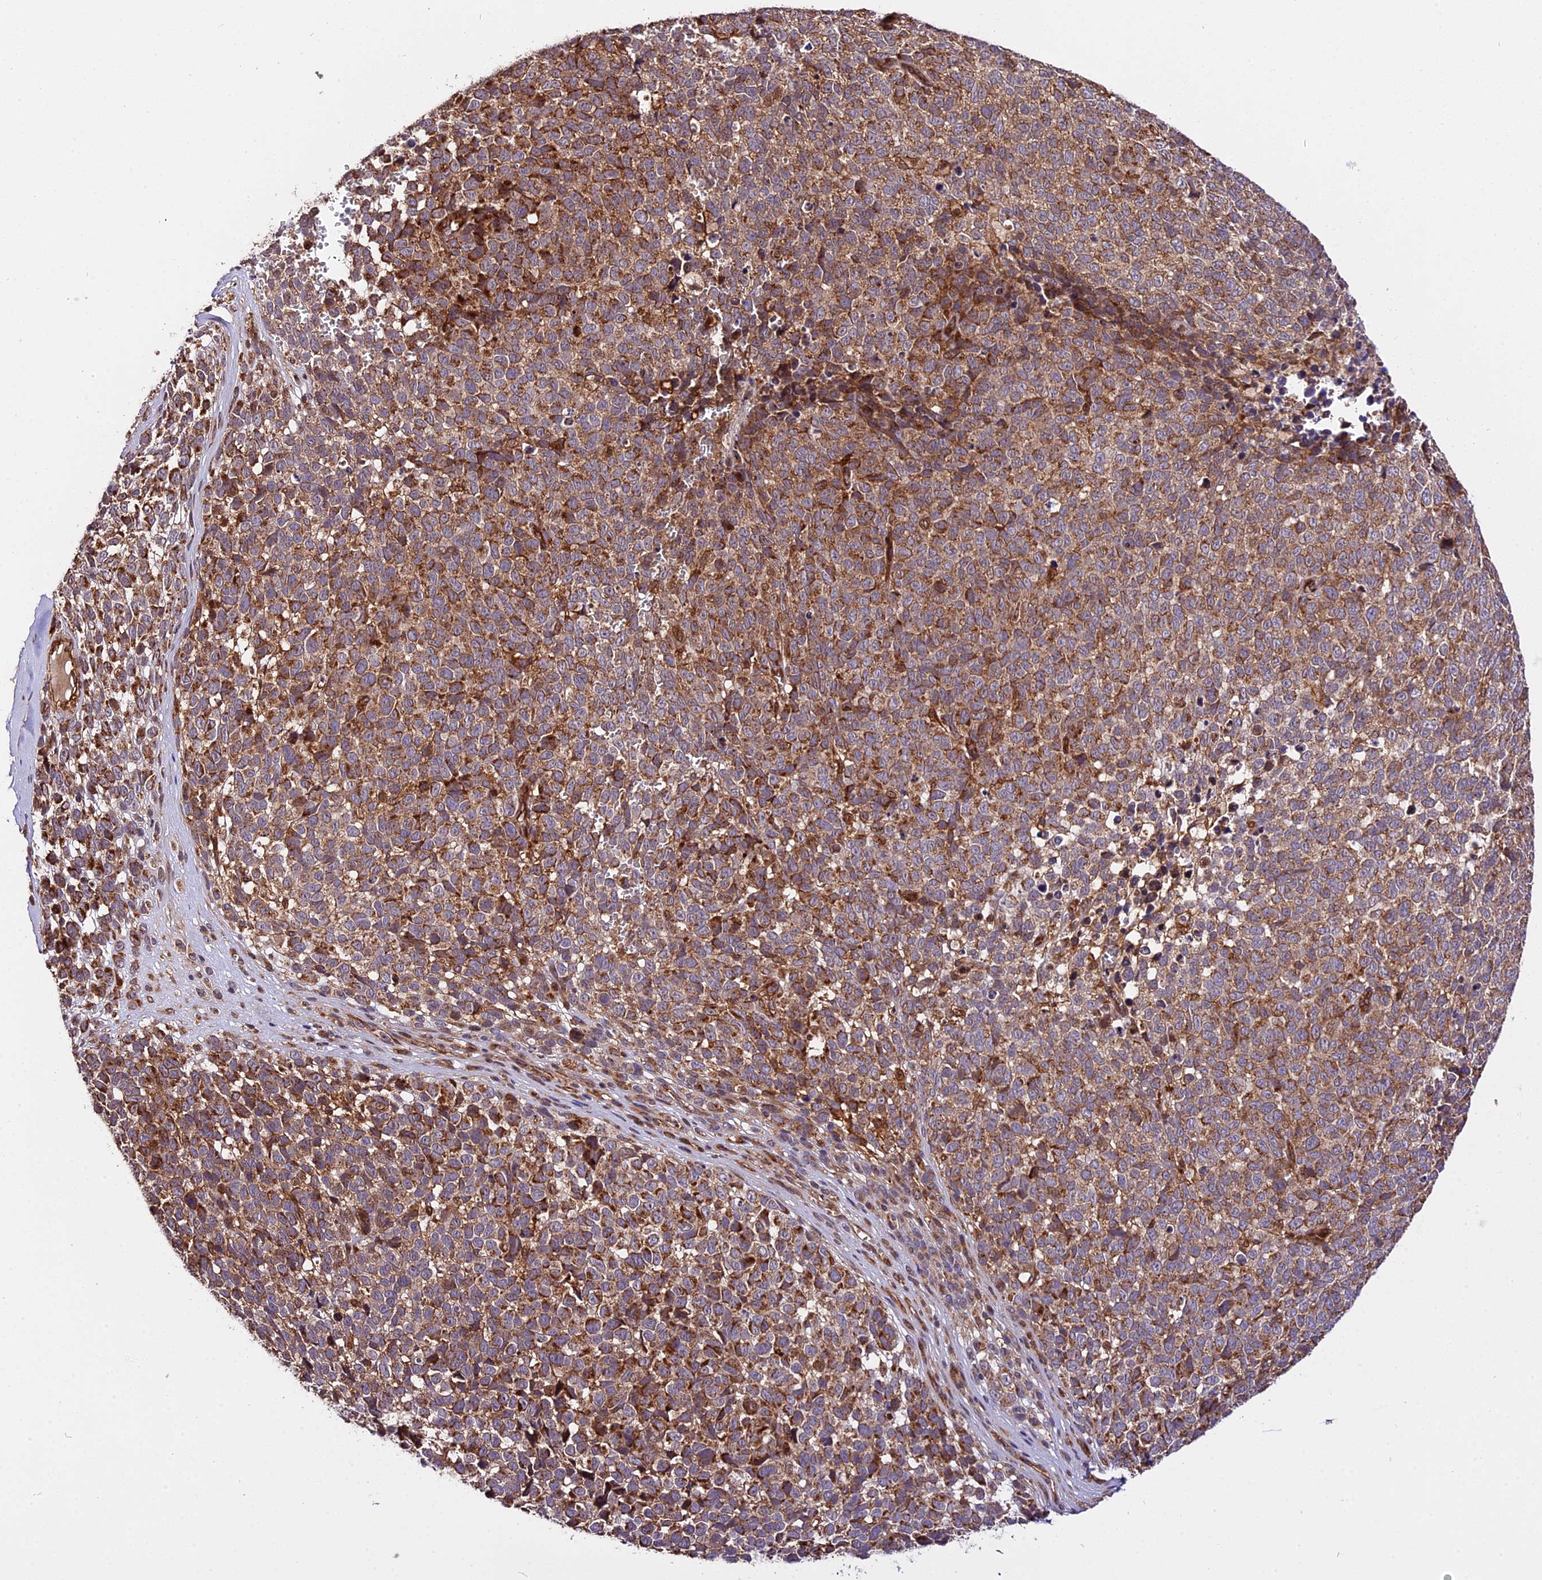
{"staining": {"intensity": "strong", "quantity": ">75%", "location": "cytoplasmic/membranous"}, "tissue": "melanoma", "cell_type": "Tumor cells", "image_type": "cancer", "snomed": [{"axis": "morphology", "description": "Malignant melanoma, NOS"}, {"axis": "topography", "description": "Nose, NOS"}], "caption": "This is a histology image of IHC staining of melanoma, which shows strong positivity in the cytoplasmic/membranous of tumor cells.", "gene": "HERPUD1", "patient": {"sex": "female", "age": 48}}